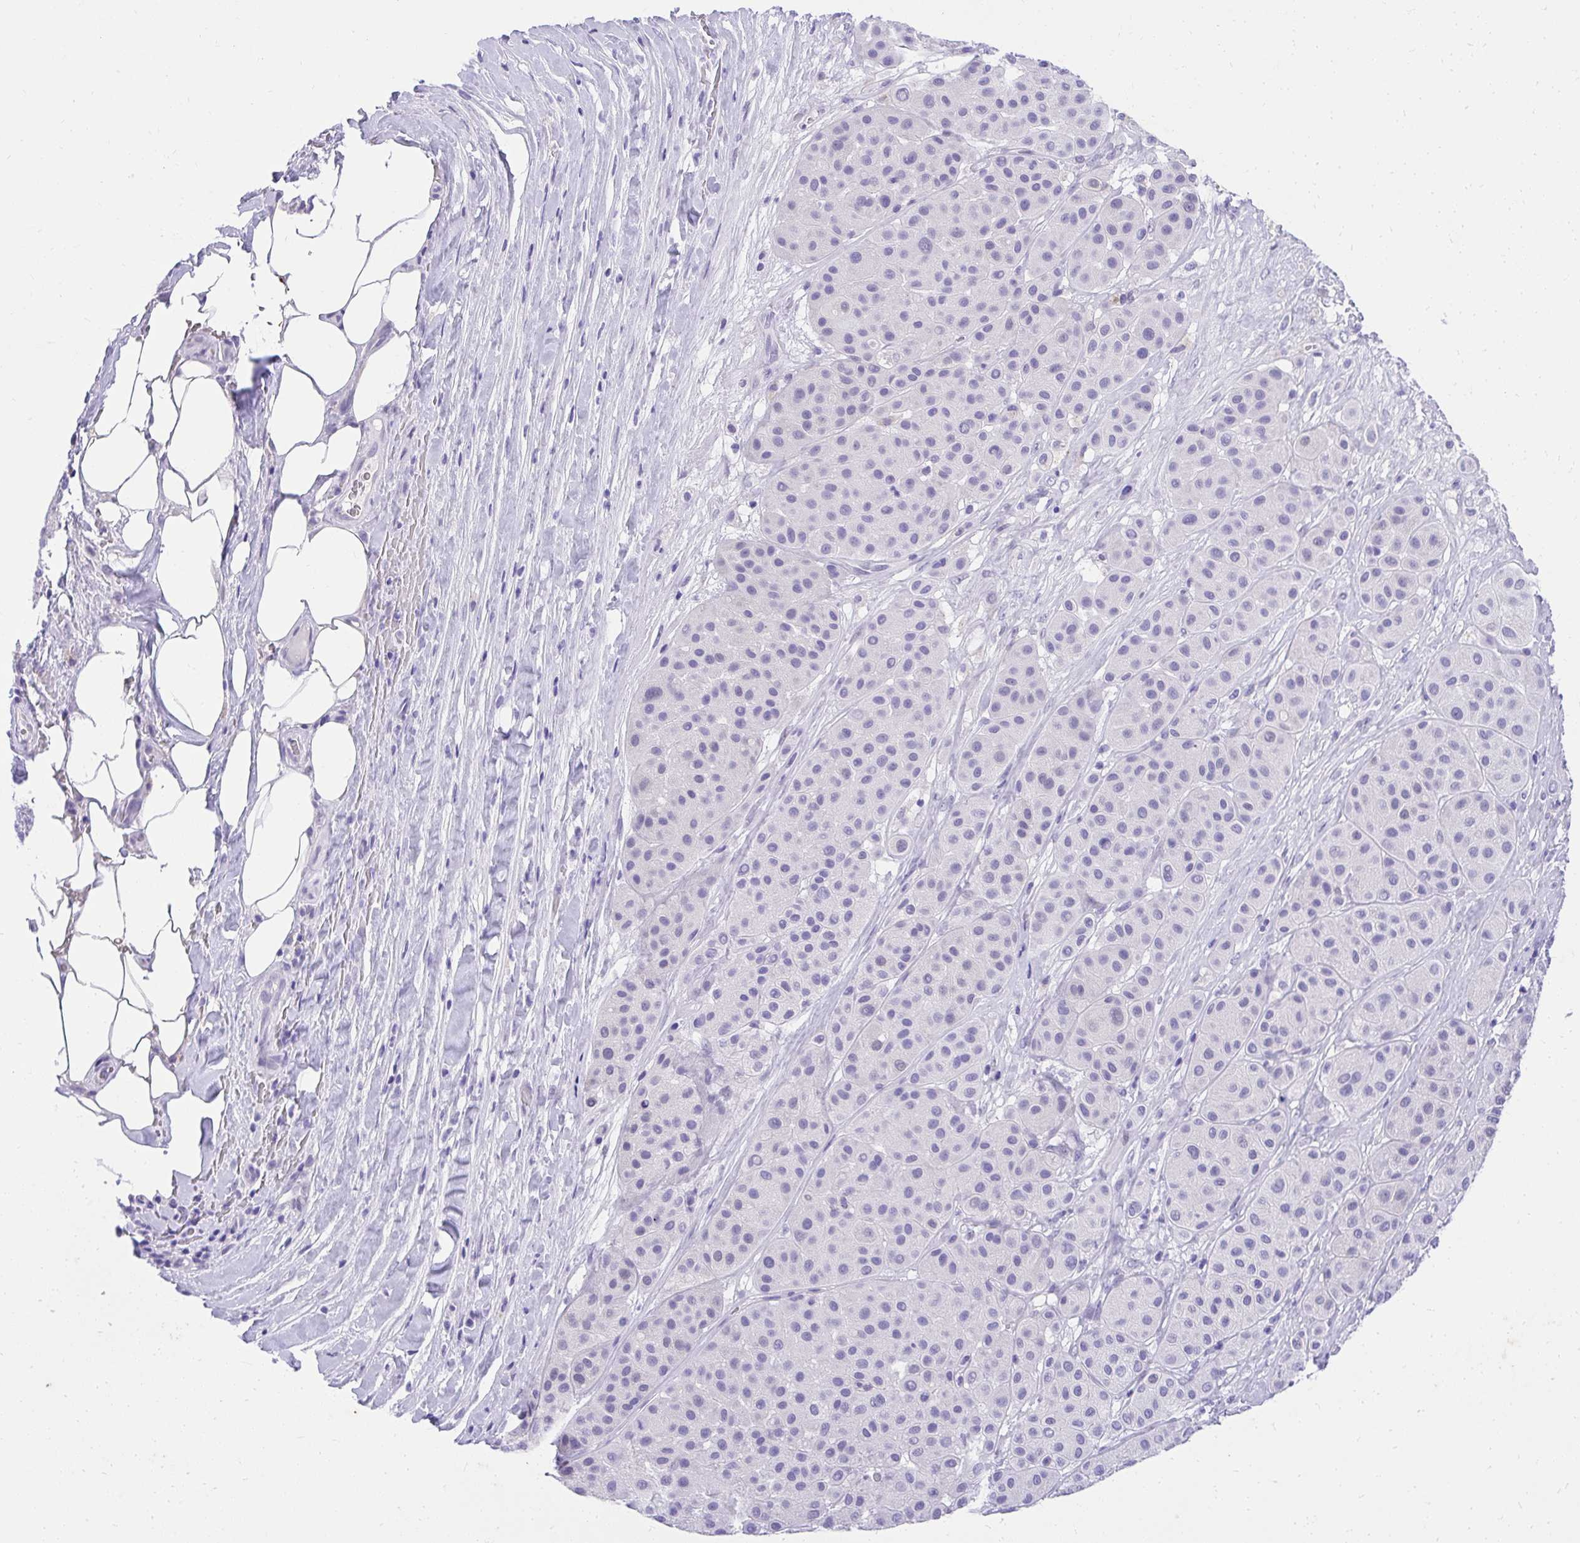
{"staining": {"intensity": "negative", "quantity": "none", "location": "none"}, "tissue": "melanoma", "cell_type": "Tumor cells", "image_type": "cancer", "snomed": [{"axis": "morphology", "description": "Malignant melanoma, Metastatic site"}, {"axis": "topography", "description": "Smooth muscle"}], "caption": "DAB immunohistochemical staining of melanoma reveals no significant expression in tumor cells.", "gene": "KLK1", "patient": {"sex": "male", "age": 41}}